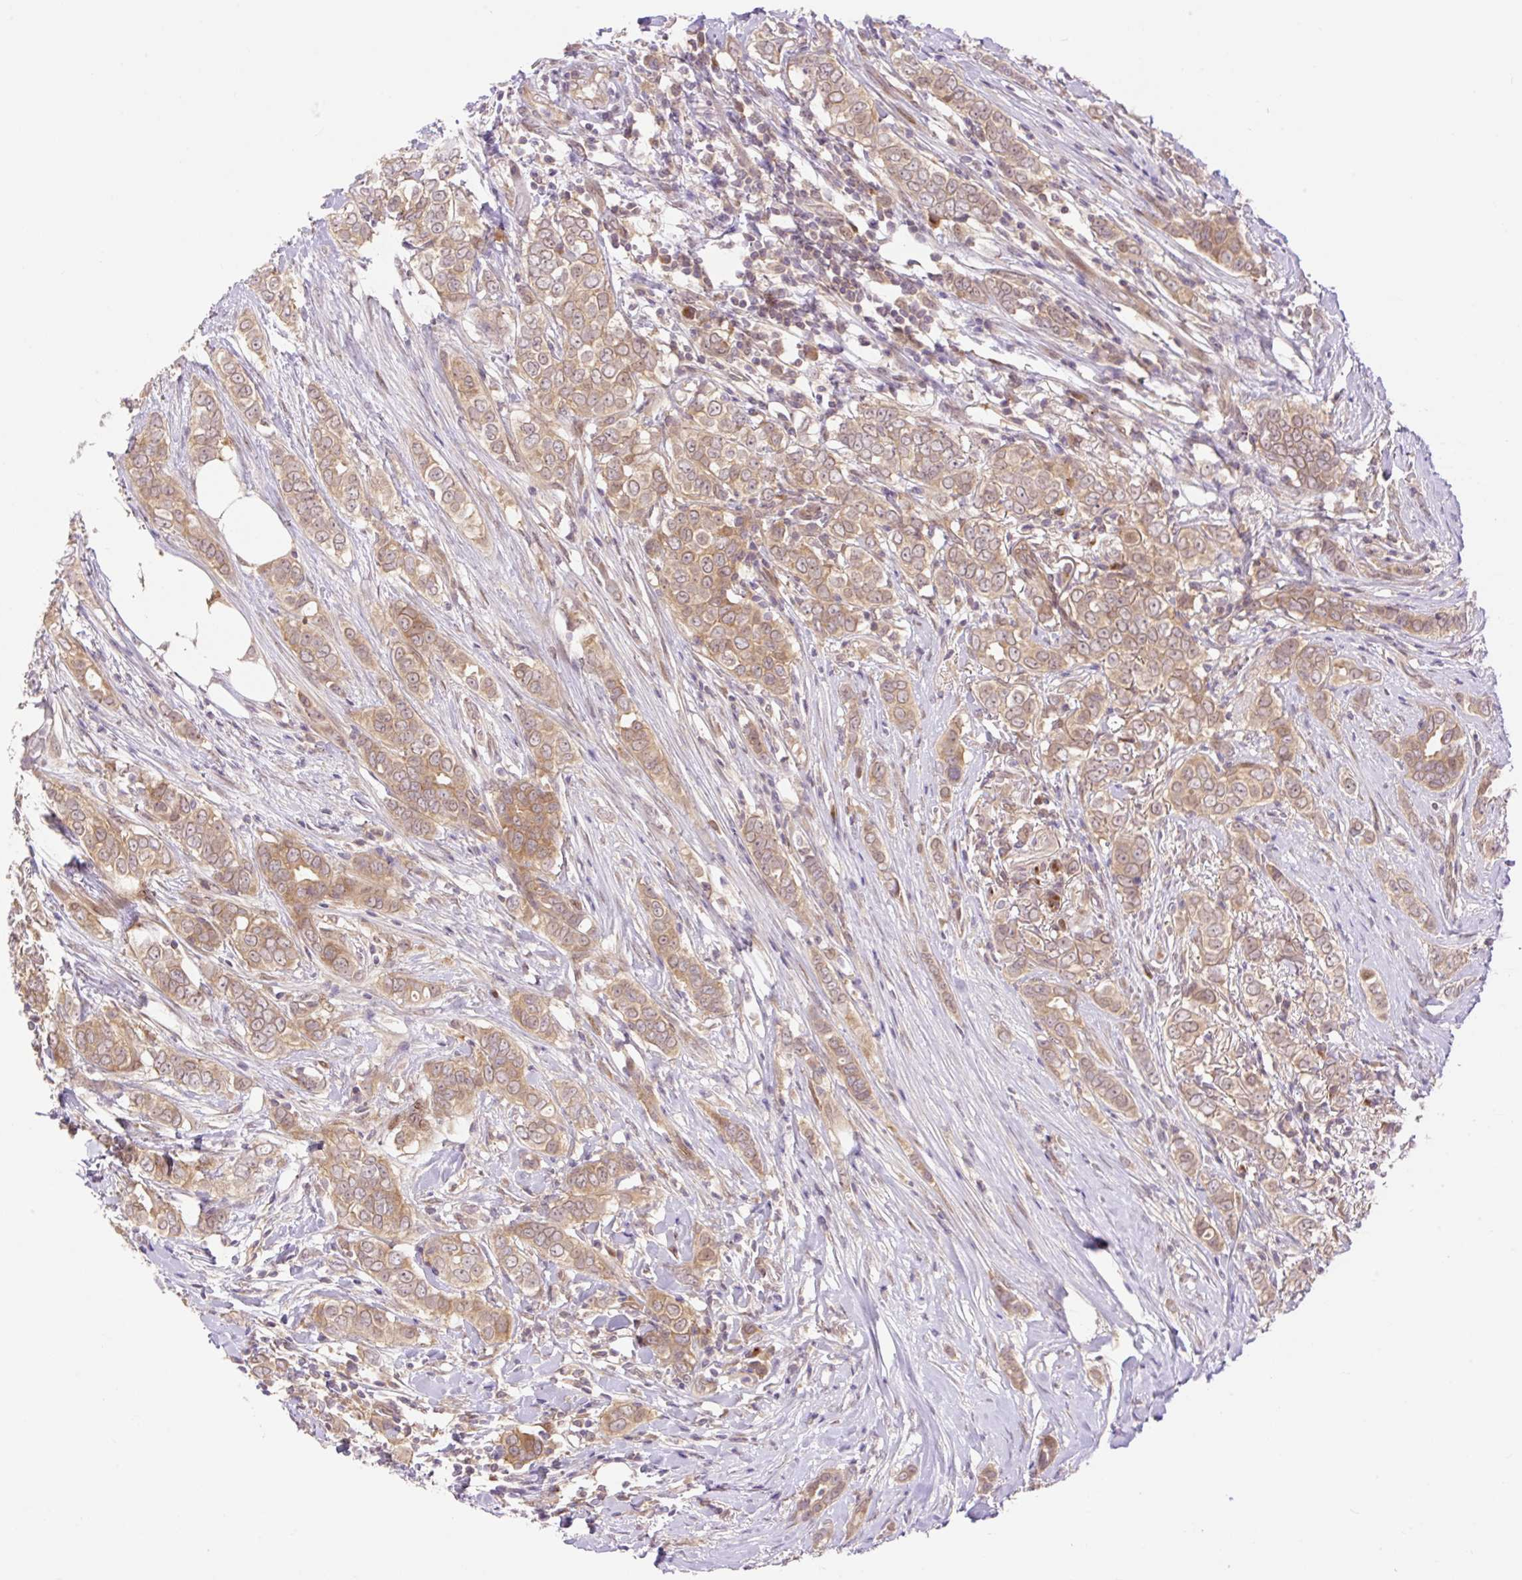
{"staining": {"intensity": "moderate", "quantity": ">75%", "location": "cytoplasmic/membranous,nuclear"}, "tissue": "breast cancer", "cell_type": "Tumor cells", "image_type": "cancer", "snomed": [{"axis": "morphology", "description": "Lobular carcinoma"}, {"axis": "topography", "description": "Breast"}], "caption": "Immunohistochemical staining of lobular carcinoma (breast) reveals medium levels of moderate cytoplasmic/membranous and nuclear protein positivity in about >75% of tumor cells.", "gene": "VPS25", "patient": {"sex": "female", "age": 51}}